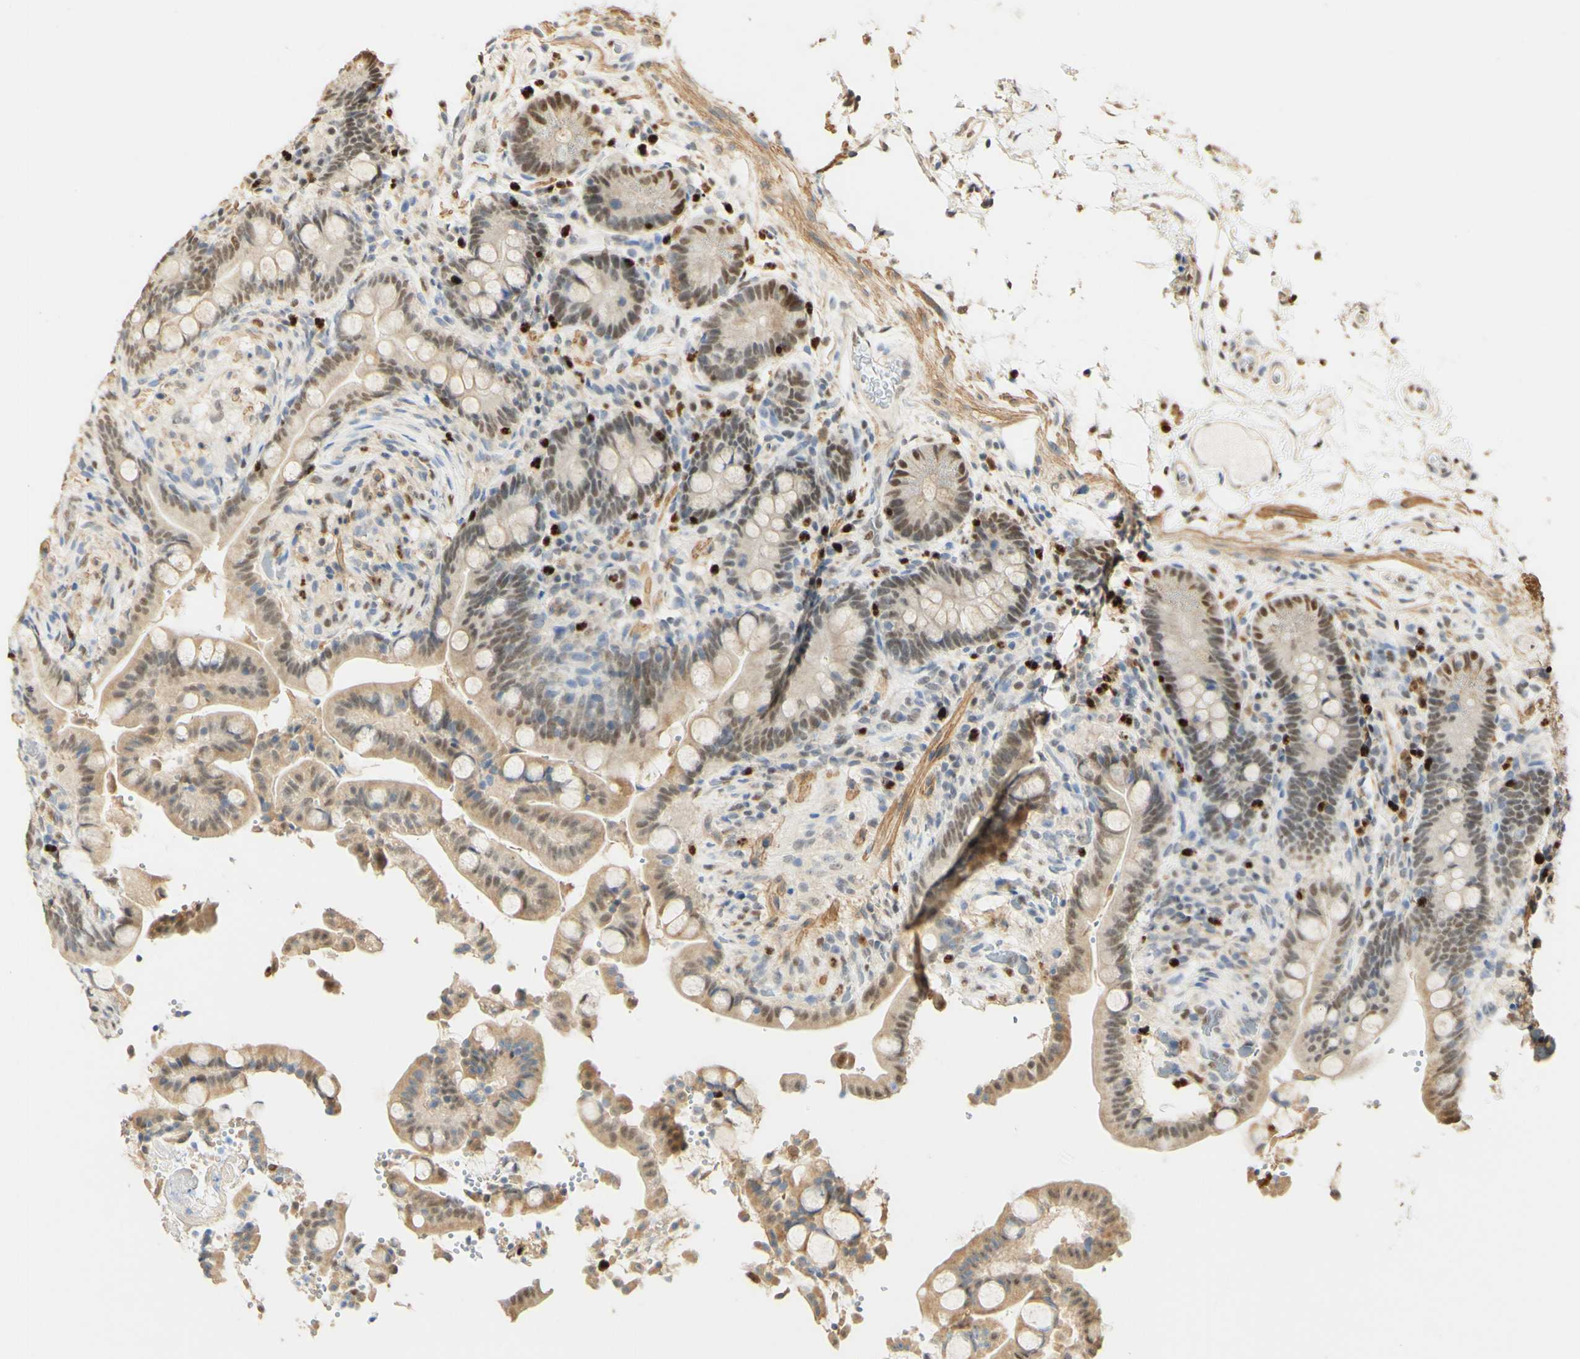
{"staining": {"intensity": "weak", "quantity": ">75%", "location": "cytoplasmic/membranous"}, "tissue": "colon", "cell_type": "Endothelial cells", "image_type": "normal", "snomed": [{"axis": "morphology", "description": "Normal tissue, NOS"}, {"axis": "topography", "description": "Colon"}], "caption": "A brown stain highlights weak cytoplasmic/membranous expression of a protein in endothelial cells of benign human colon.", "gene": "MAP3K4", "patient": {"sex": "male", "age": 73}}